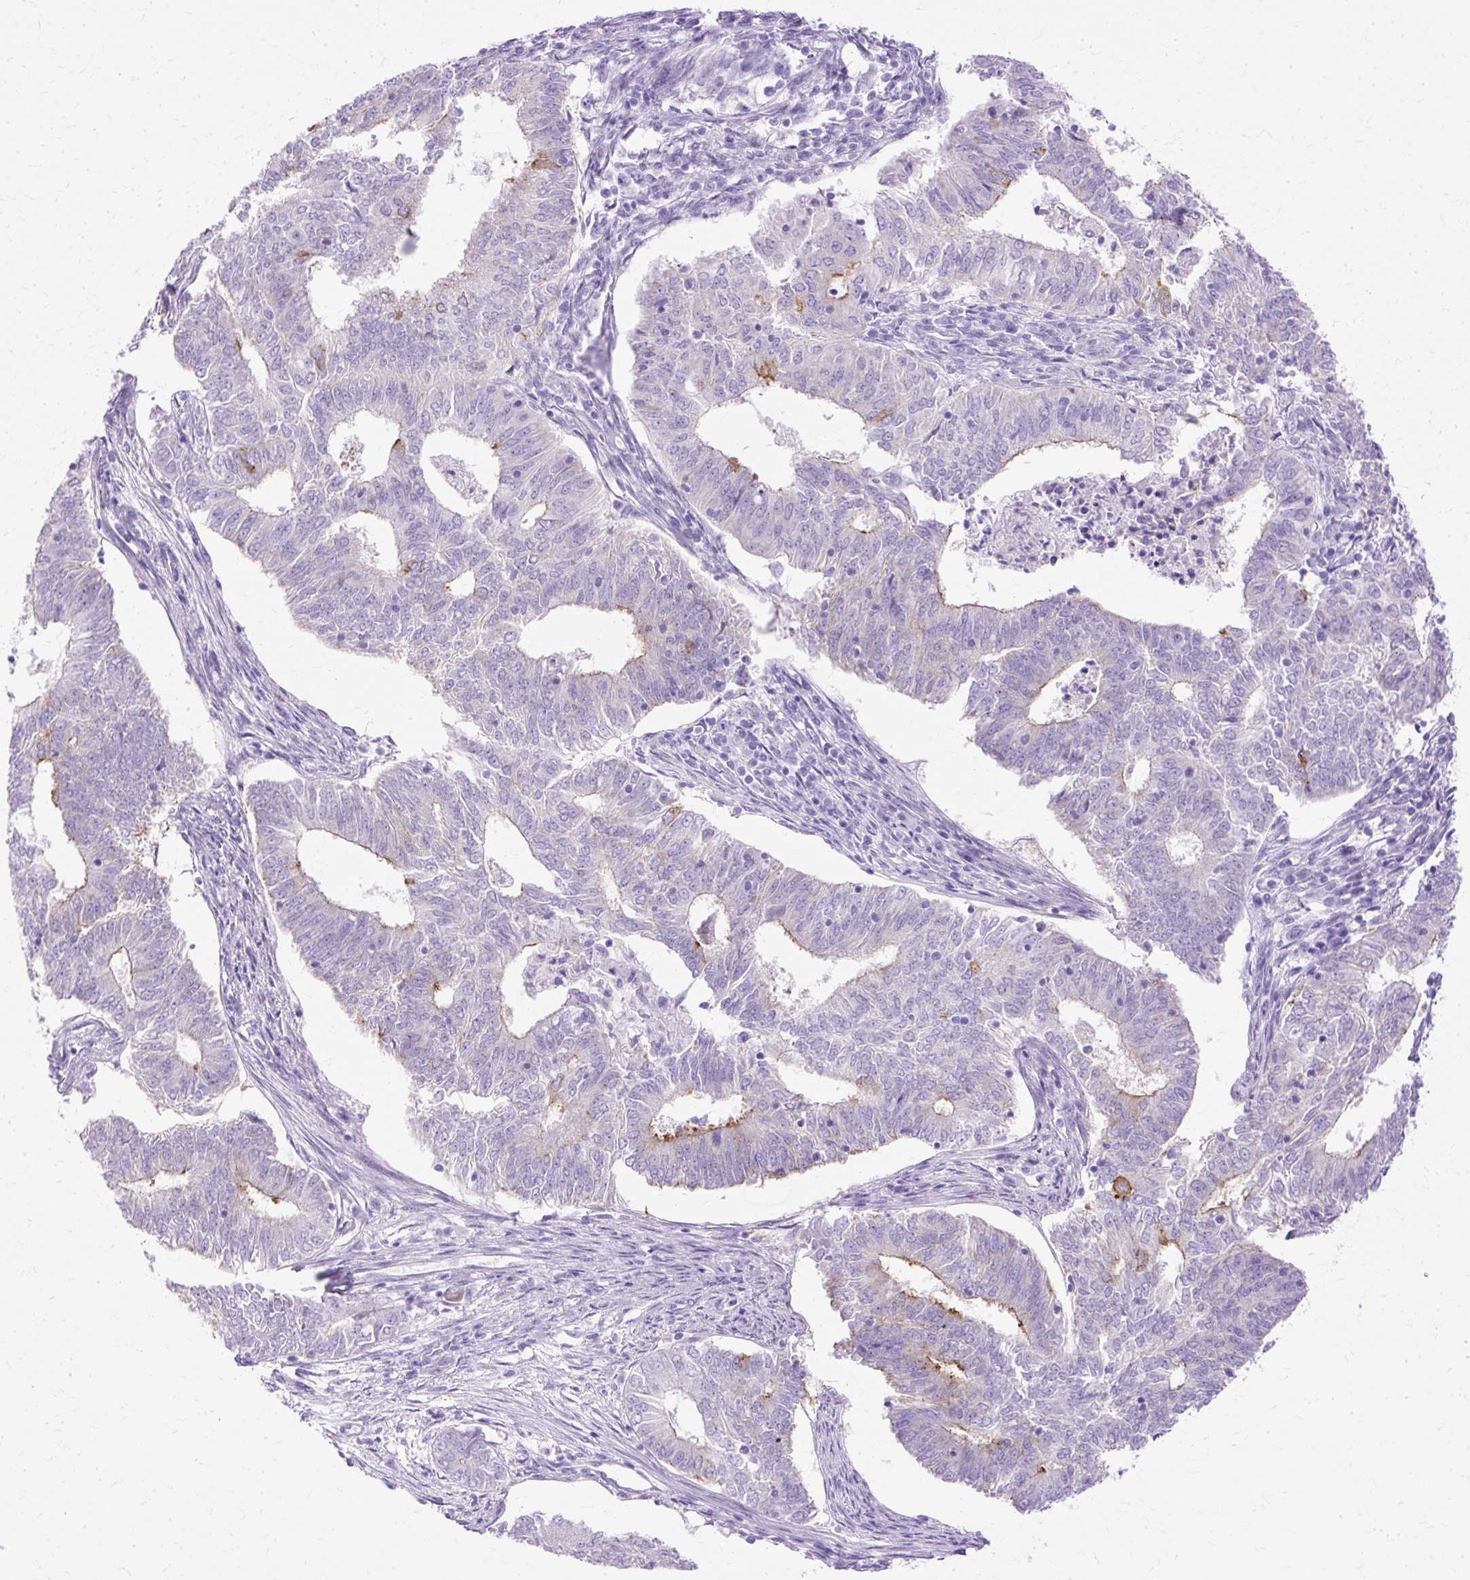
{"staining": {"intensity": "weak", "quantity": "<25%", "location": "cytoplasmic/membranous"}, "tissue": "endometrial cancer", "cell_type": "Tumor cells", "image_type": "cancer", "snomed": [{"axis": "morphology", "description": "Adenocarcinoma, NOS"}, {"axis": "topography", "description": "Endometrium"}], "caption": "Immunohistochemistry (IHC) image of adenocarcinoma (endometrial) stained for a protein (brown), which displays no staining in tumor cells.", "gene": "MYO6", "patient": {"sex": "female", "age": 62}}